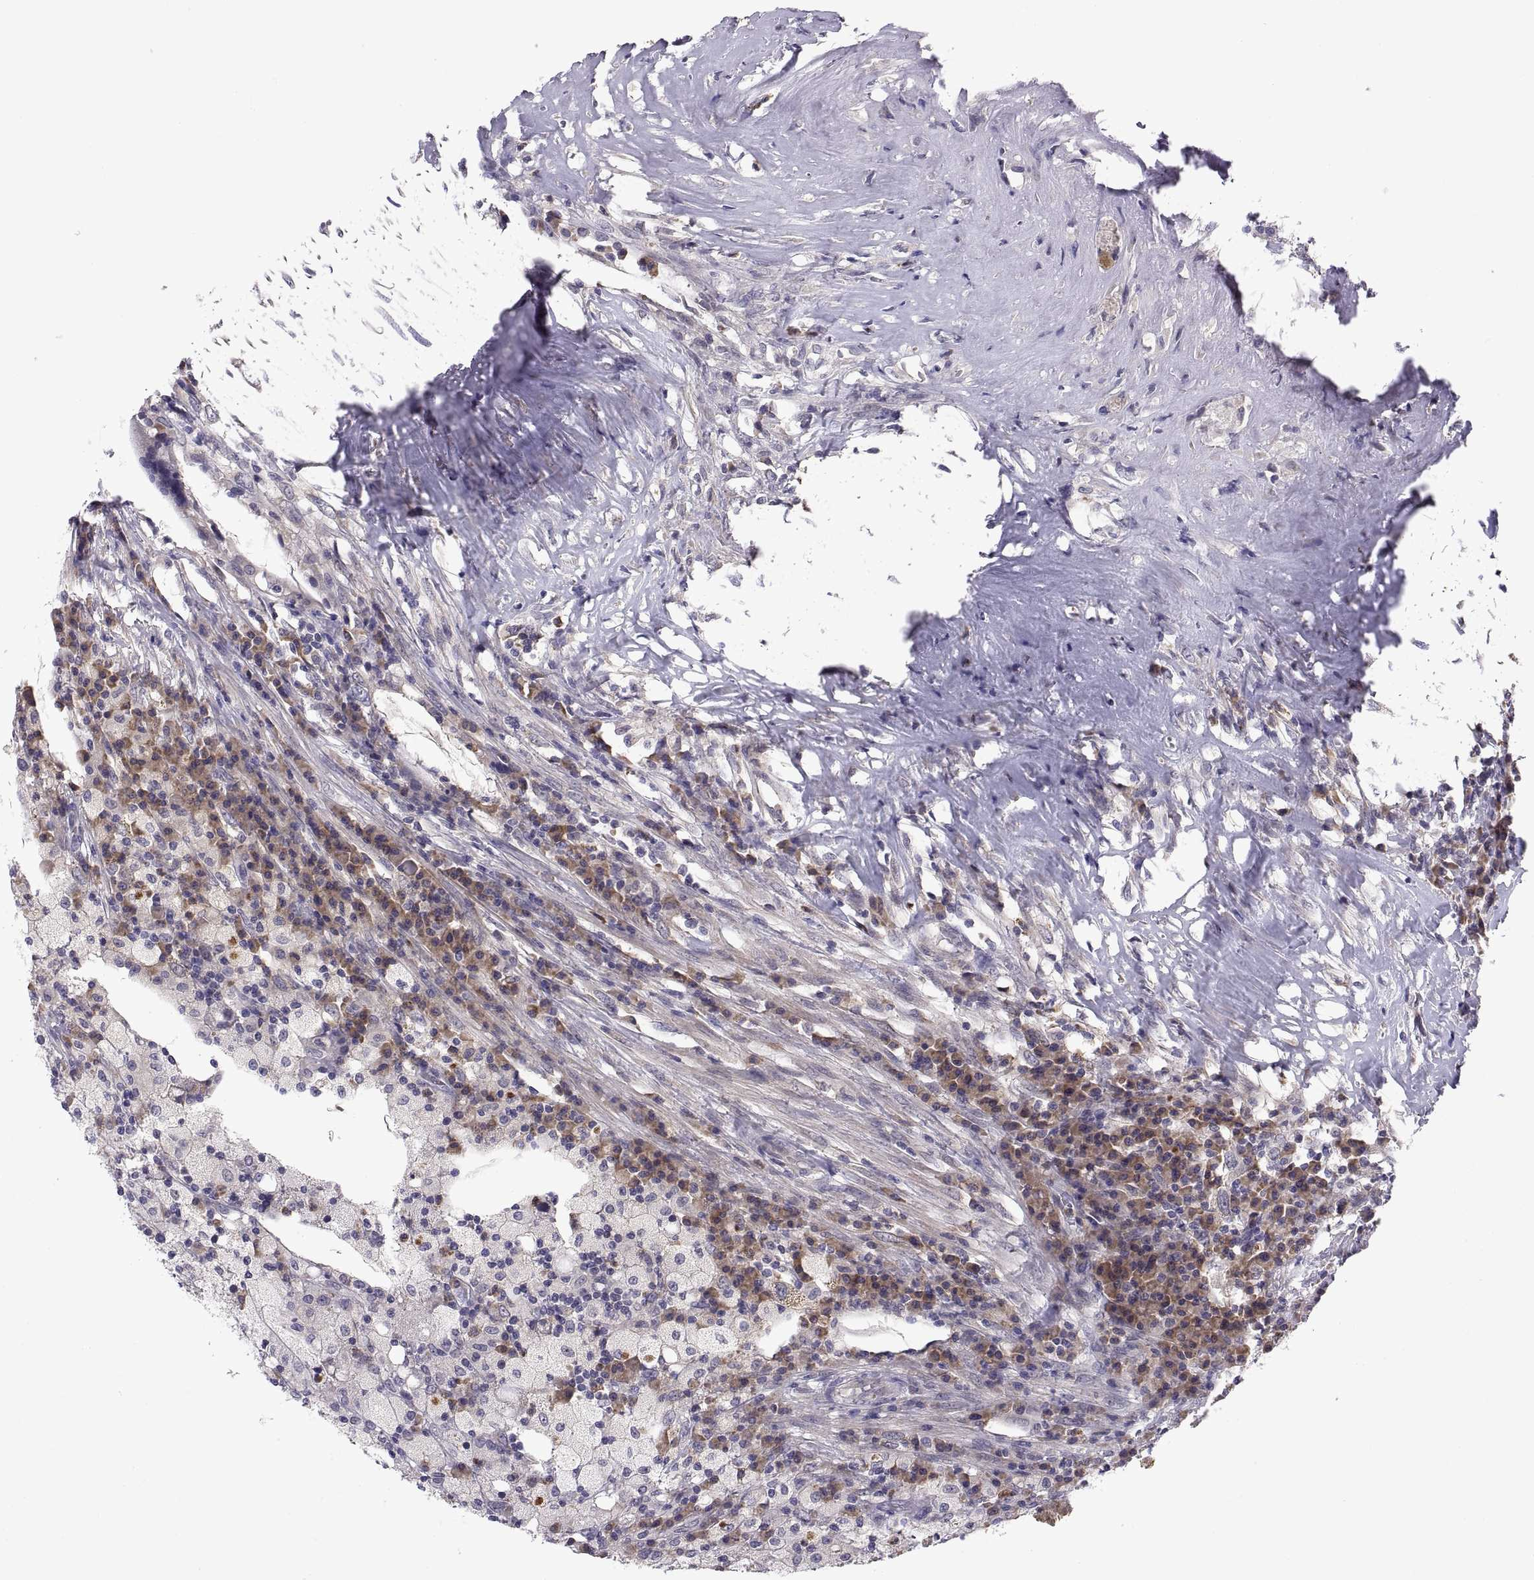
{"staining": {"intensity": "moderate", "quantity": "25%-75%", "location": "cytoplasmic/membranous"}, "tissue": "testis cancer", "cell_type": "Tumor cells", "image_type": "cancer", "snomed": [{"axis": "morphology", "description": "Necrosis, NOS"}, {"axis": "morphology", "description": "Carcinoma, Embryonal, NOS"}, {"axis": "topography", "description": "Testis"}], "caption": "DAB immunohistochemical staining of testis cancer (embryonal carcinoma) exhibits moderate cytoplasmic/membranous protein expression in about 25%-75% of tumor cells. Immunohistochemistry (ihc) stains the protein of interest in brown and the nuclei are stained blue.", "gene": "PKP1", "patient": {"sex": "male", "age": 19}}